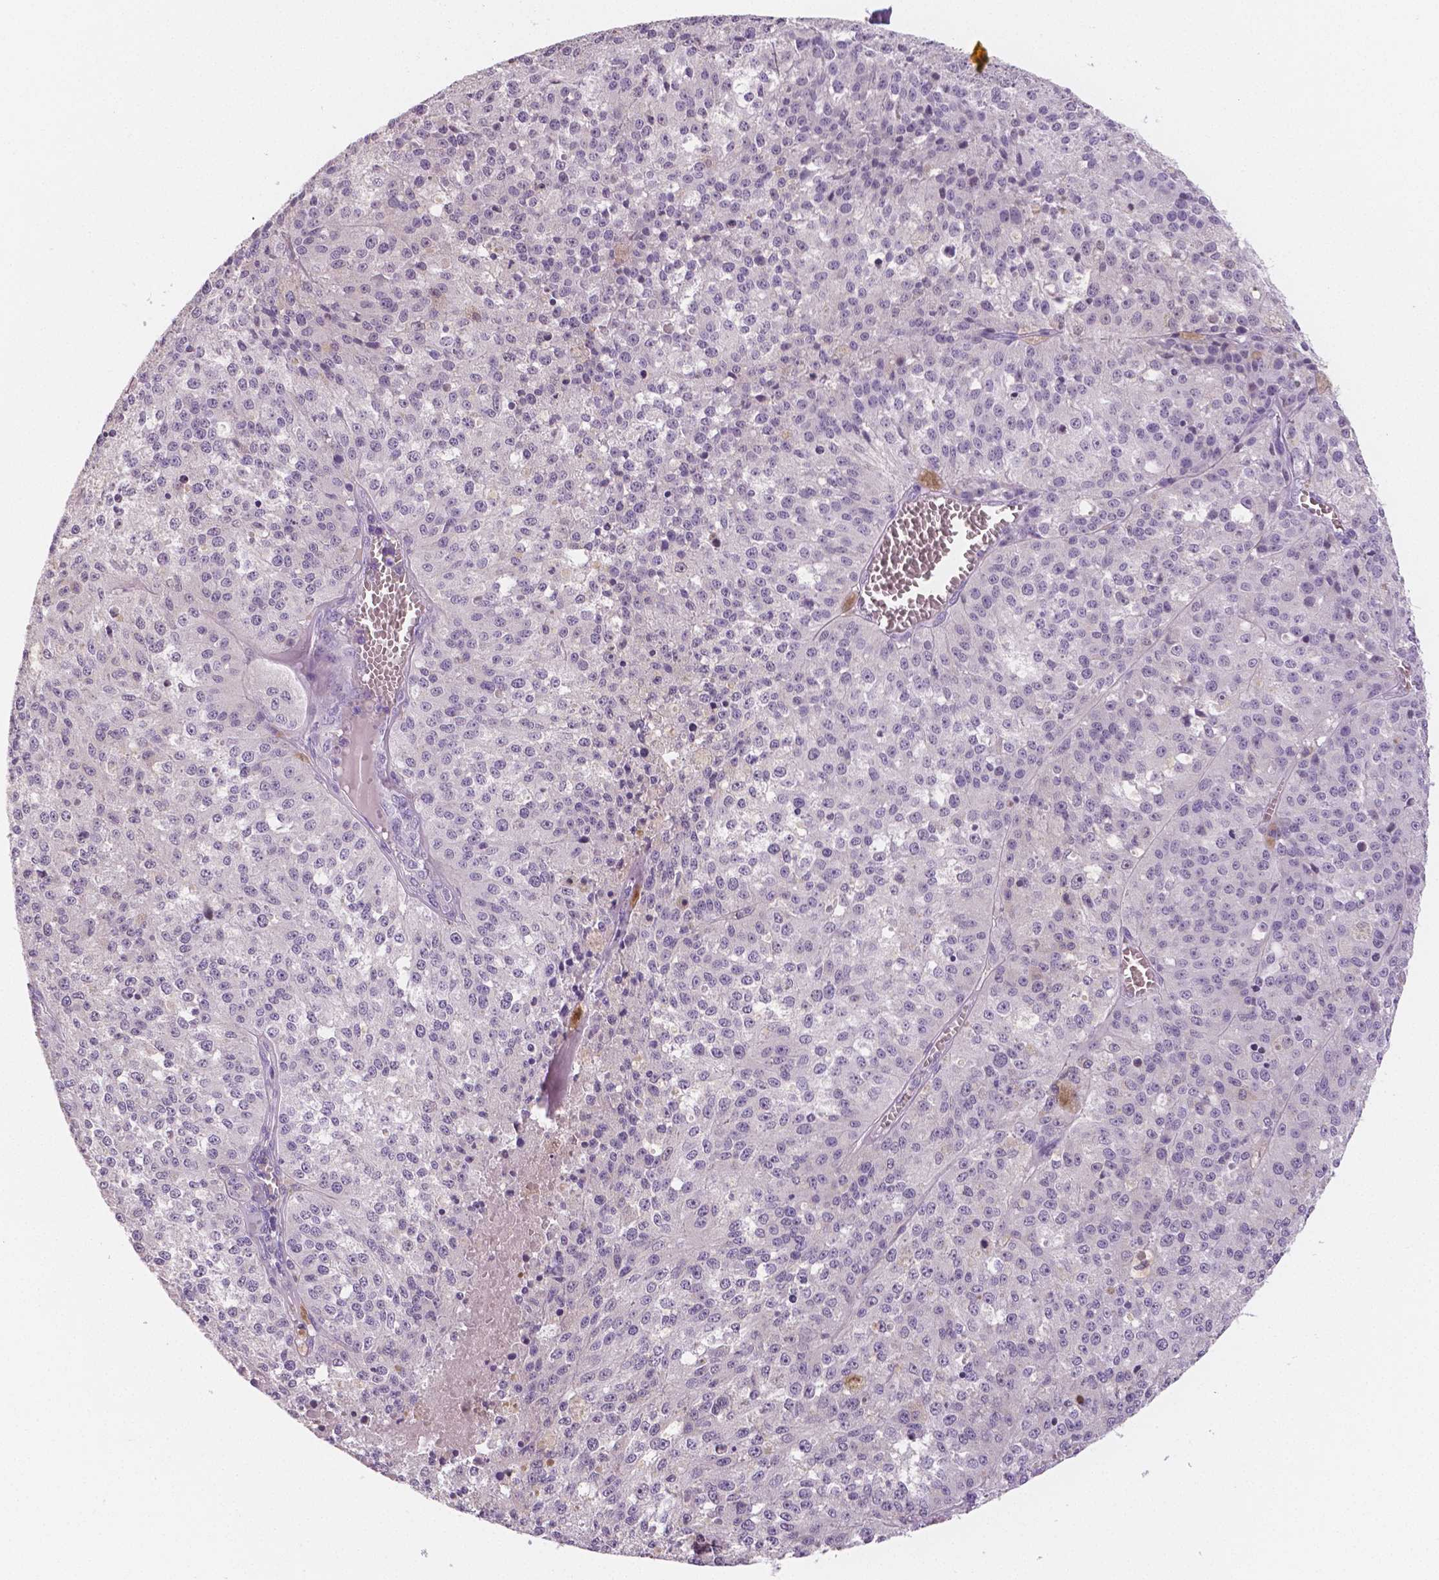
{"staining": {"intensity": "negative", "quantity": "none", "location": "none"}, "tissue": "melanoma", "cell_type": "Tumor cells", "image_type": "cancer", "snomed": [{"axis": "morphology", "description": "Malignant melanoma, Metastatic site"}, {"axis": "topography", "description": "Lymph node"}], "caption": "Immunohistochemistry (IHC) of malignant melanoma (metastatic site) displays no positivity in tumor cells.", "gene": "TSPAN7", "patient": {"sex": "female", "age": 64}}